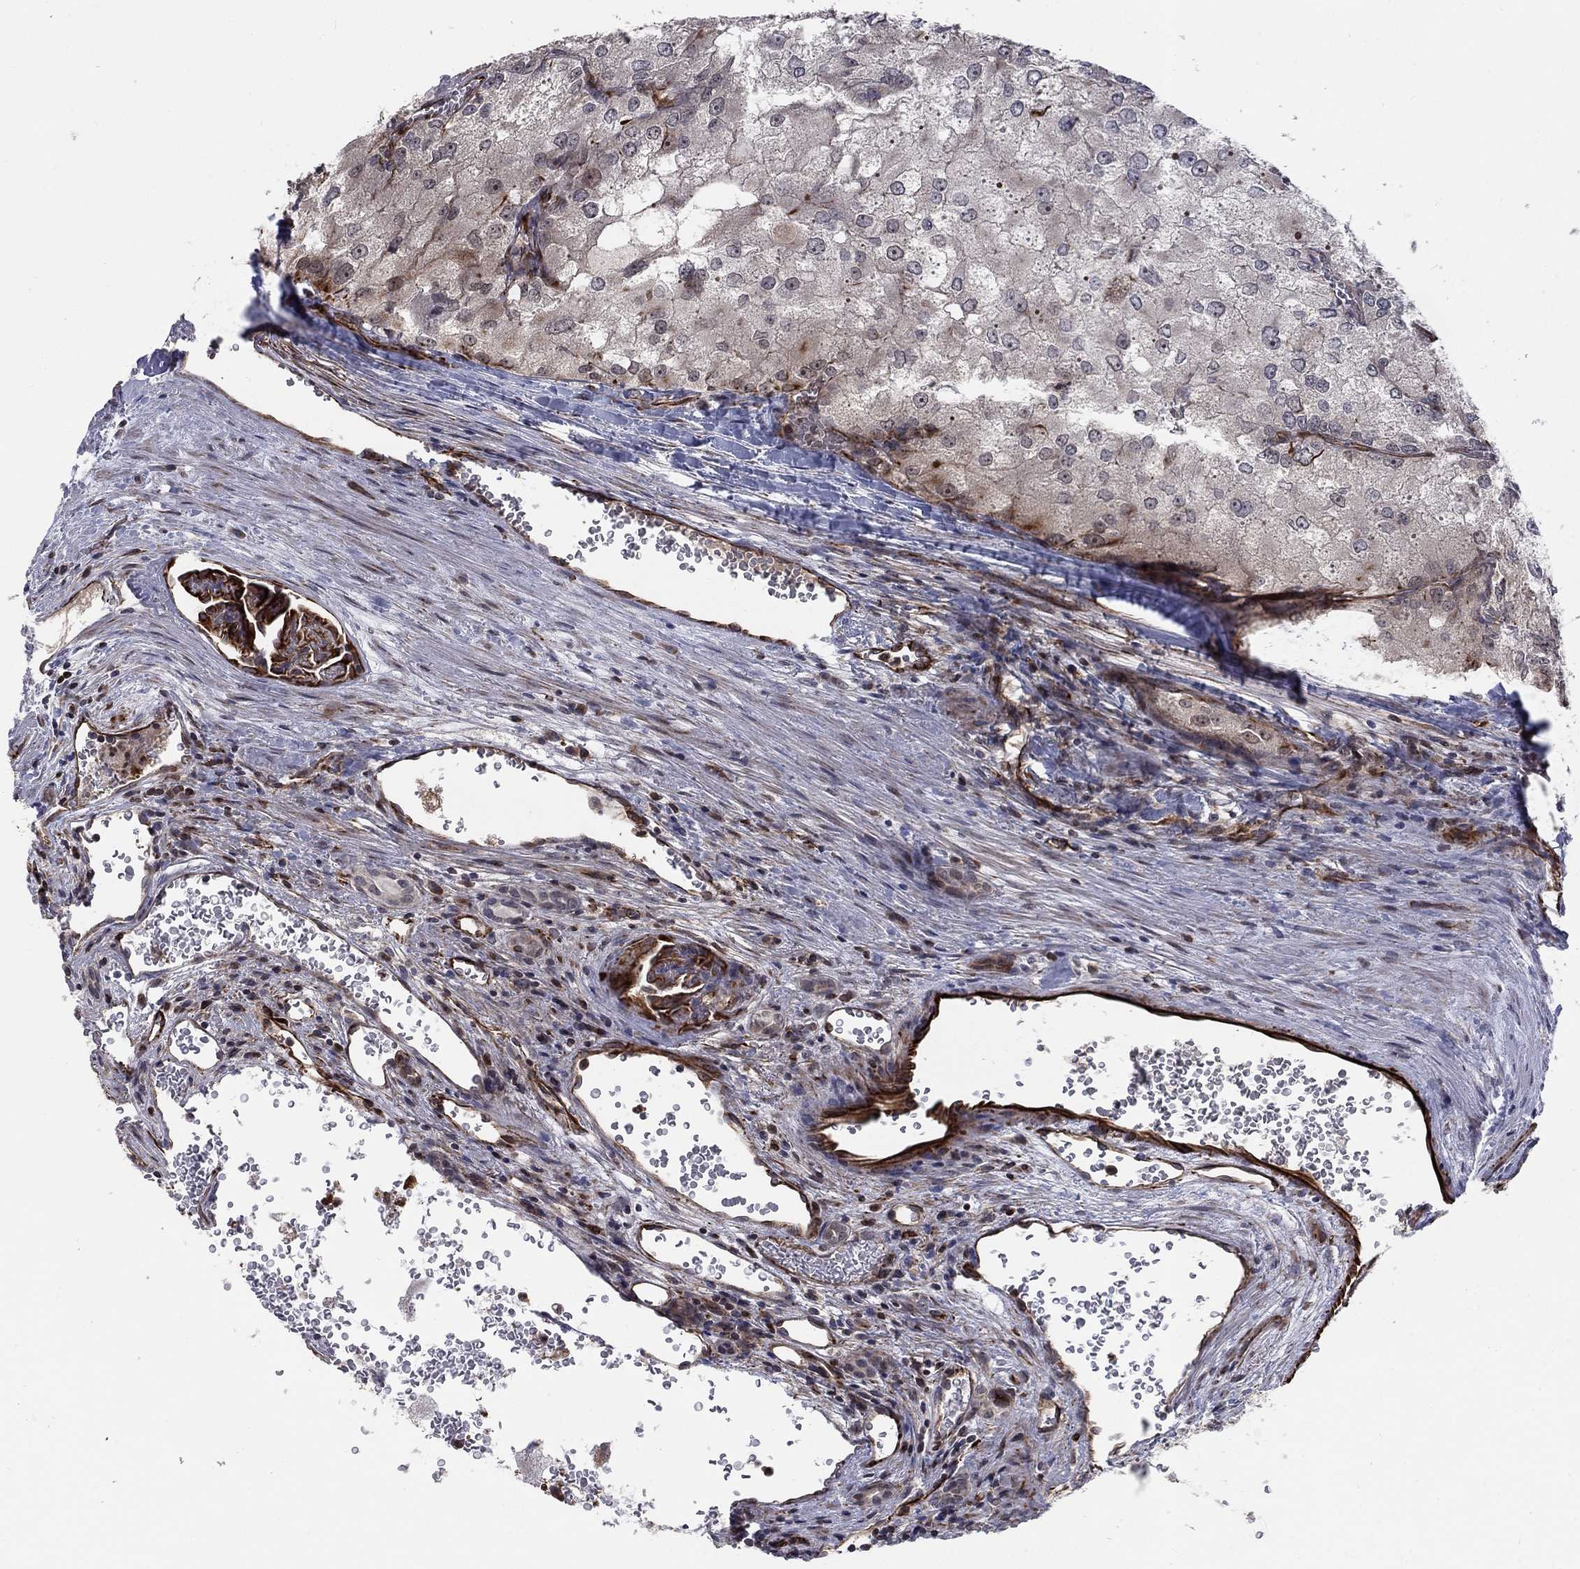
{"staining": {"intensity": "negative", "quantity": "none", "location": "none"}, "tissue": "renal cancer", "cell_type": "Tumor cells", "image_type": "cancer", "snomed": [{"axis": "morphology", "description": "Adenocarcinoma, NOS"}, {"axis": "topography", "description": "Kidney"}], "caption": "Tumor cells are negative for protein expression in human renal cancer. Nuclei are stained in blue.", "gene": "MSRA", "patient": {"sex": "female", "age": 70}}